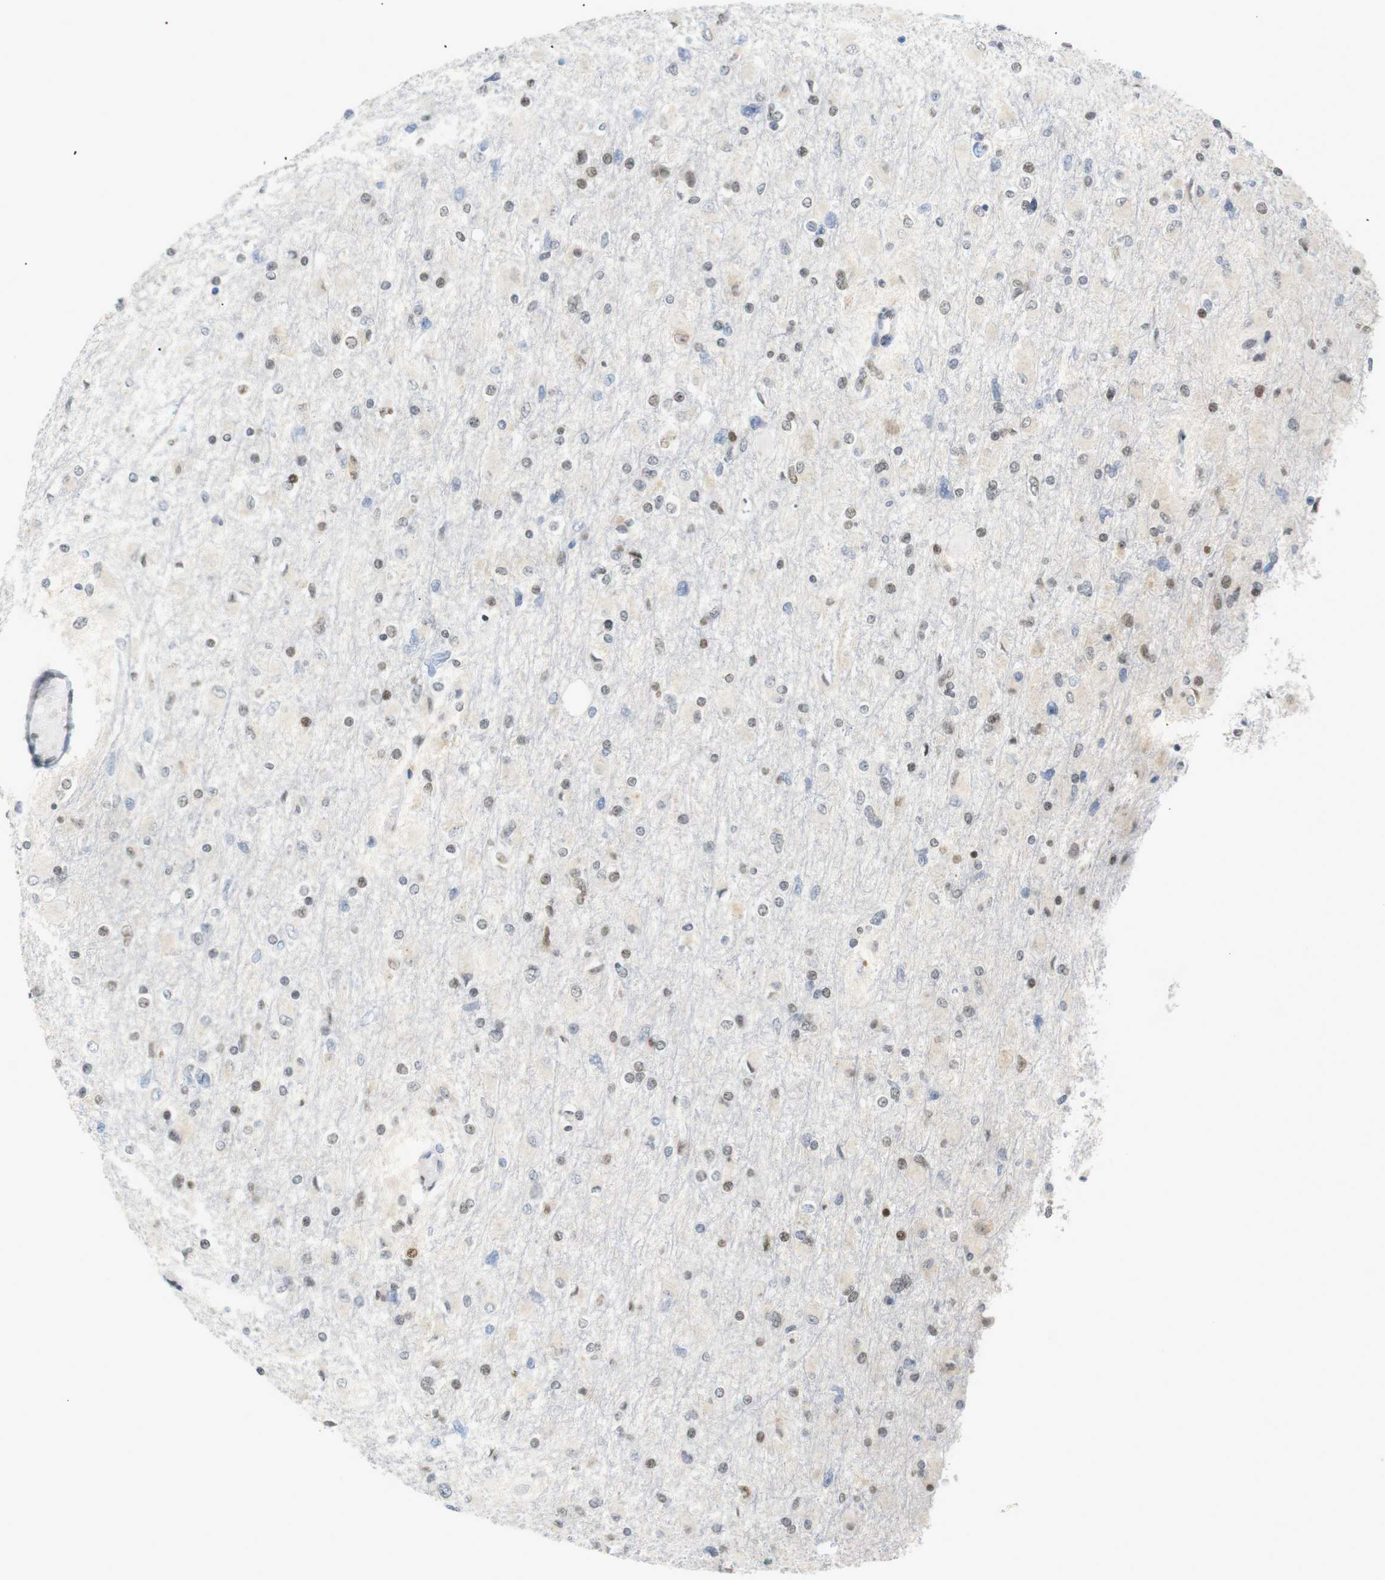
{"staining": {"intensity": "weak", "quantity": "25%-75%", "location": "nuclear"}, "tissue": "glioma", "cell_type": "Tumor cells", "image_type": "cancer", "snomed": [{"axis": "morphology", "description": "Glioma, malignant, High grade"}, {"axis": "topography", "description": "Cerebral cortex"}], "caption": "Glioma tissue shows weak nuclear expression in about 25%-75% of tumor cells (IHC, brightfield microscopy, high magnification).", "gene": "RIOX2", "patient": {"sex": "female", "age": 36}}